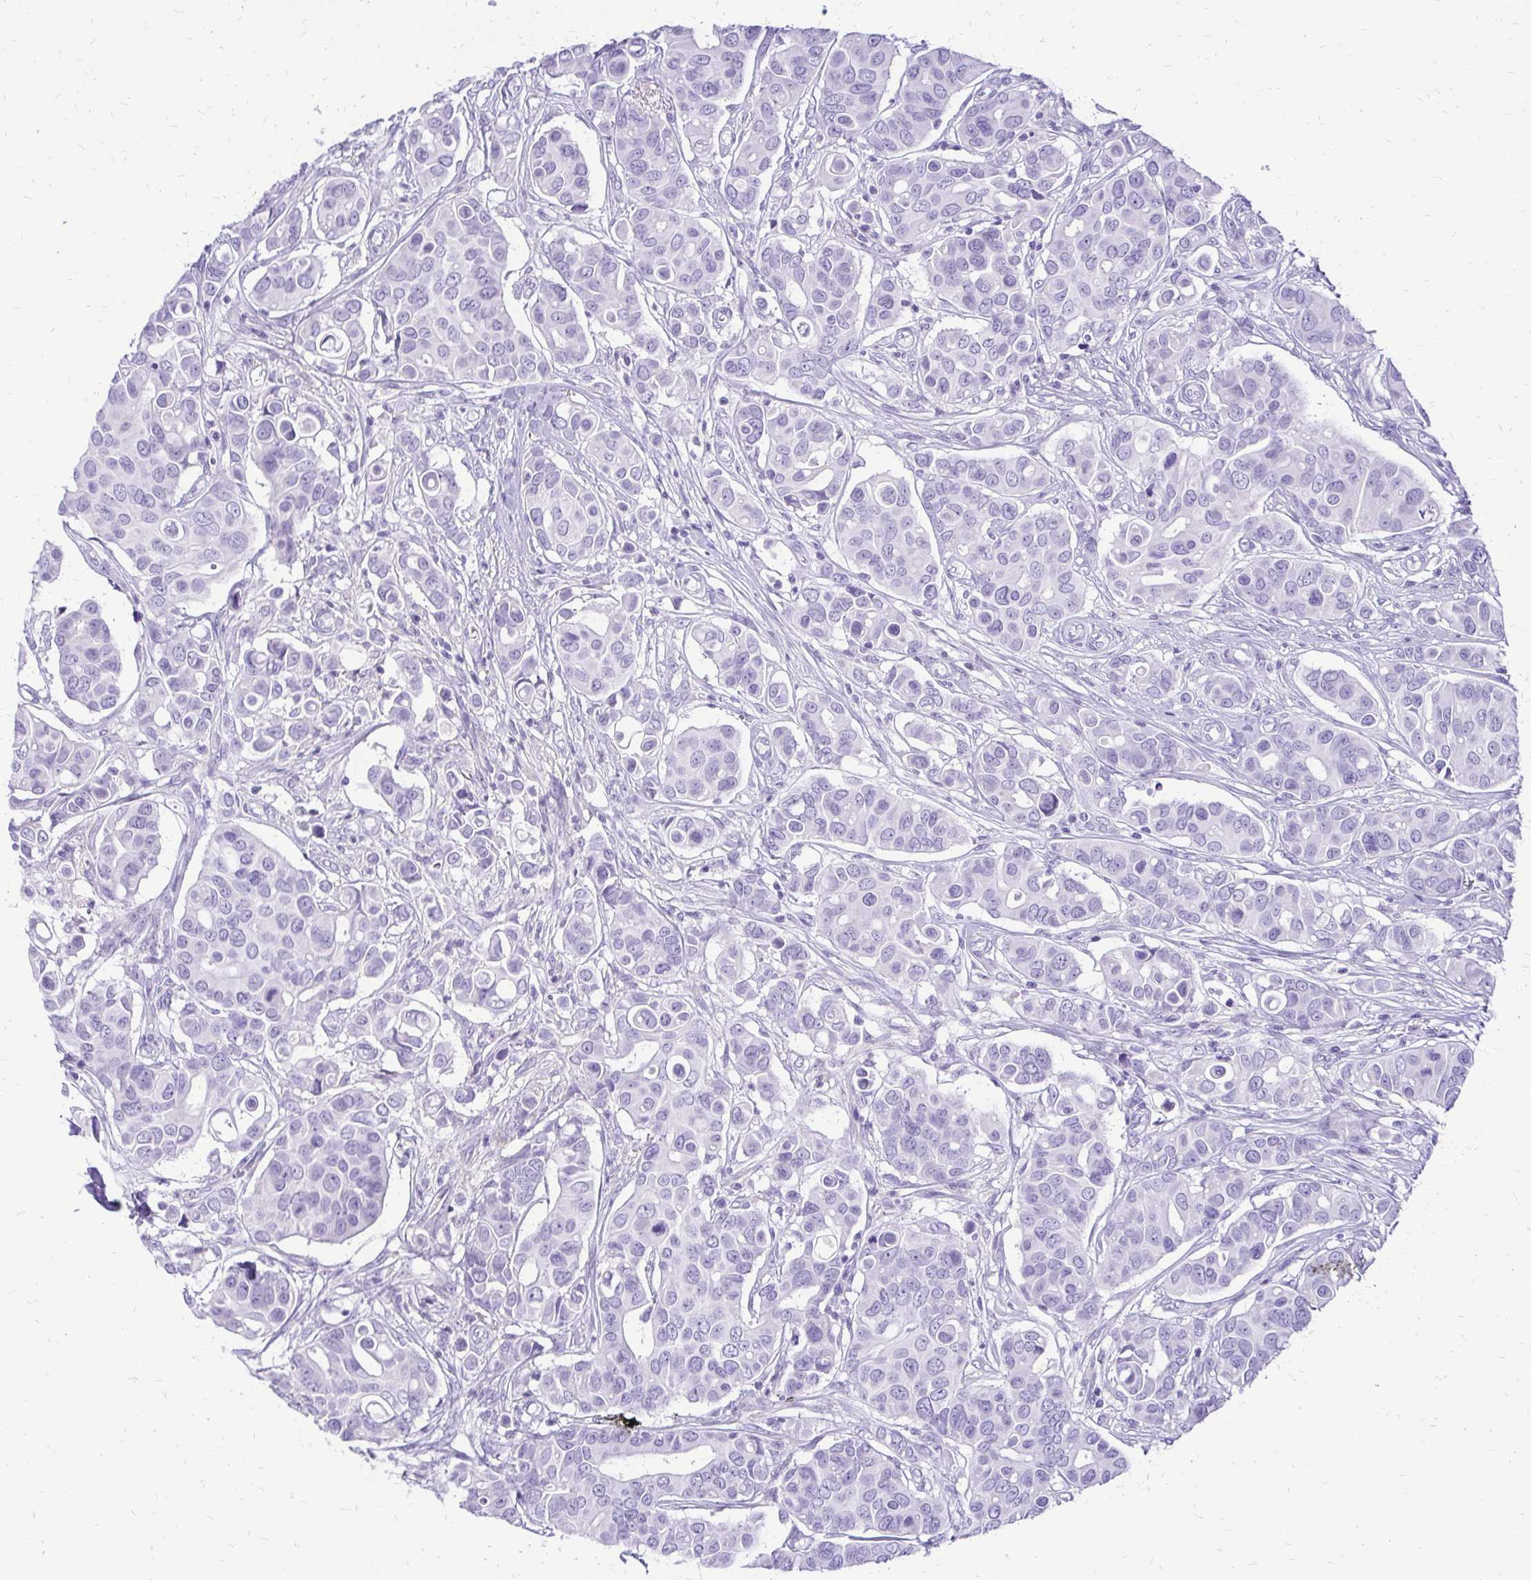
{"staining": {"intensity": "negative", "quantity": "none", "location": "none"}, "tissue": "breast cancer", "cell_type": "Tumor cells", "image_type": "cancer", "snomed": [{"axis": "morphology", "description": "Normal tissue, NOS"}, {"axis": "morphology", "description": "Duct carcinoma"}, {"axis": "topography", "description": "Skin"}, {"axis": "topography", "description": "Breast"}], "caption": "Intraductal carcinoma (breast) was stained to show a protein in brown. There is no significant staining in tumor cells. (DAB immunohistochemistry visualized using brightfield microscopy, high magnification).", "gene": "SLC32A1", "patient": {"sex": "female", "age": 54}}